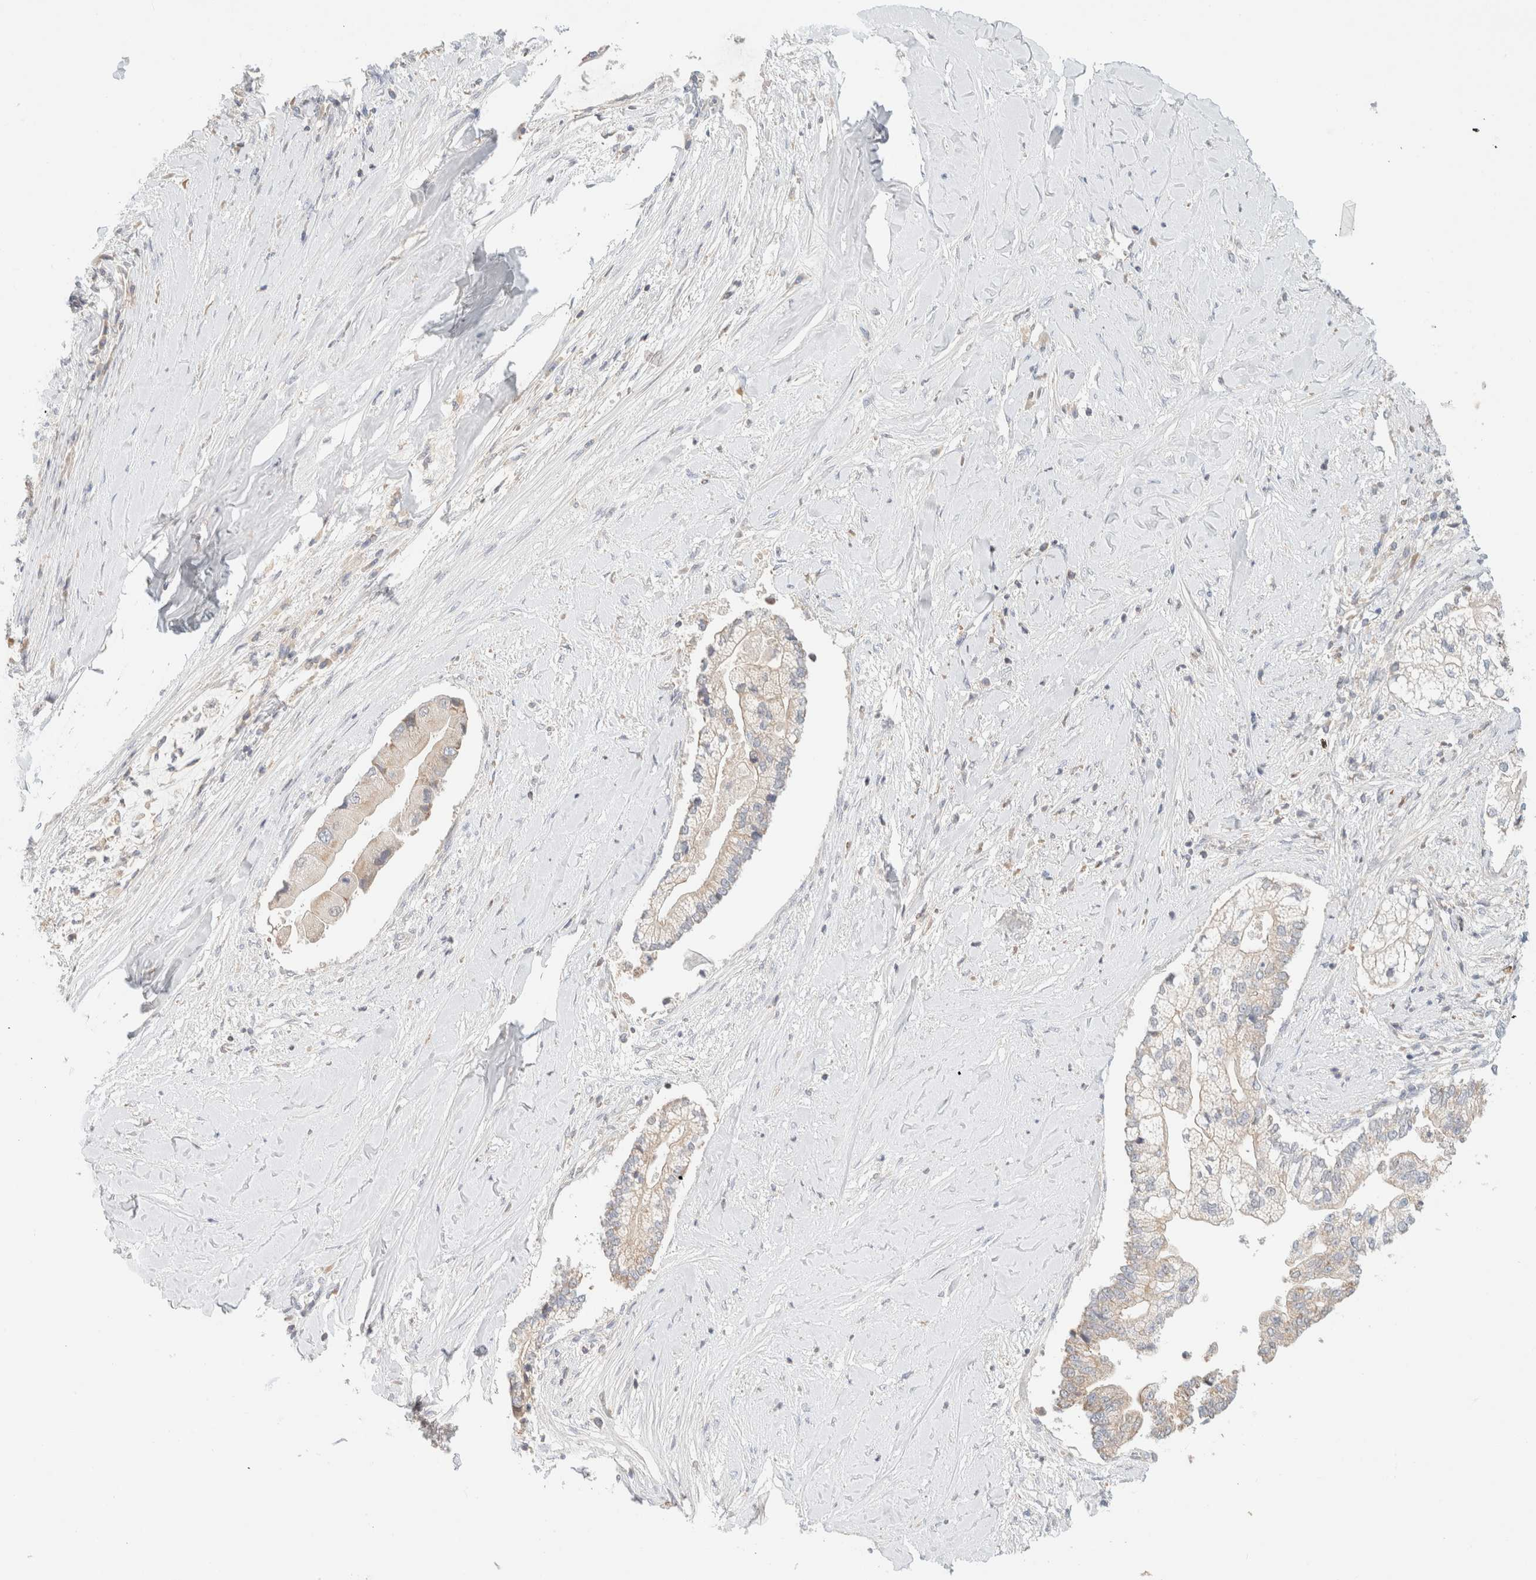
{"staining": {"intensity": "weak", "quantity": "<25%", "location": "cytoplasmic/membranous"}, "tissue": "liver cancer", "cell_type": "Tumor cells", "image_type": "cancer", "snomed": [{"axis": "morphology", "description": "Cholangiocarcinoma"}, {"axis": "topography", "description": "Liver"}], "caption": "An immunohistochemistry (IHC) micrograph of cholangiocarcinoma (liver) is shown. There is no staining in tumor cells of cholangiocarcinoma (liver).", "gene": "MRM3", "patient": {"sex": "male", "age": 50}}